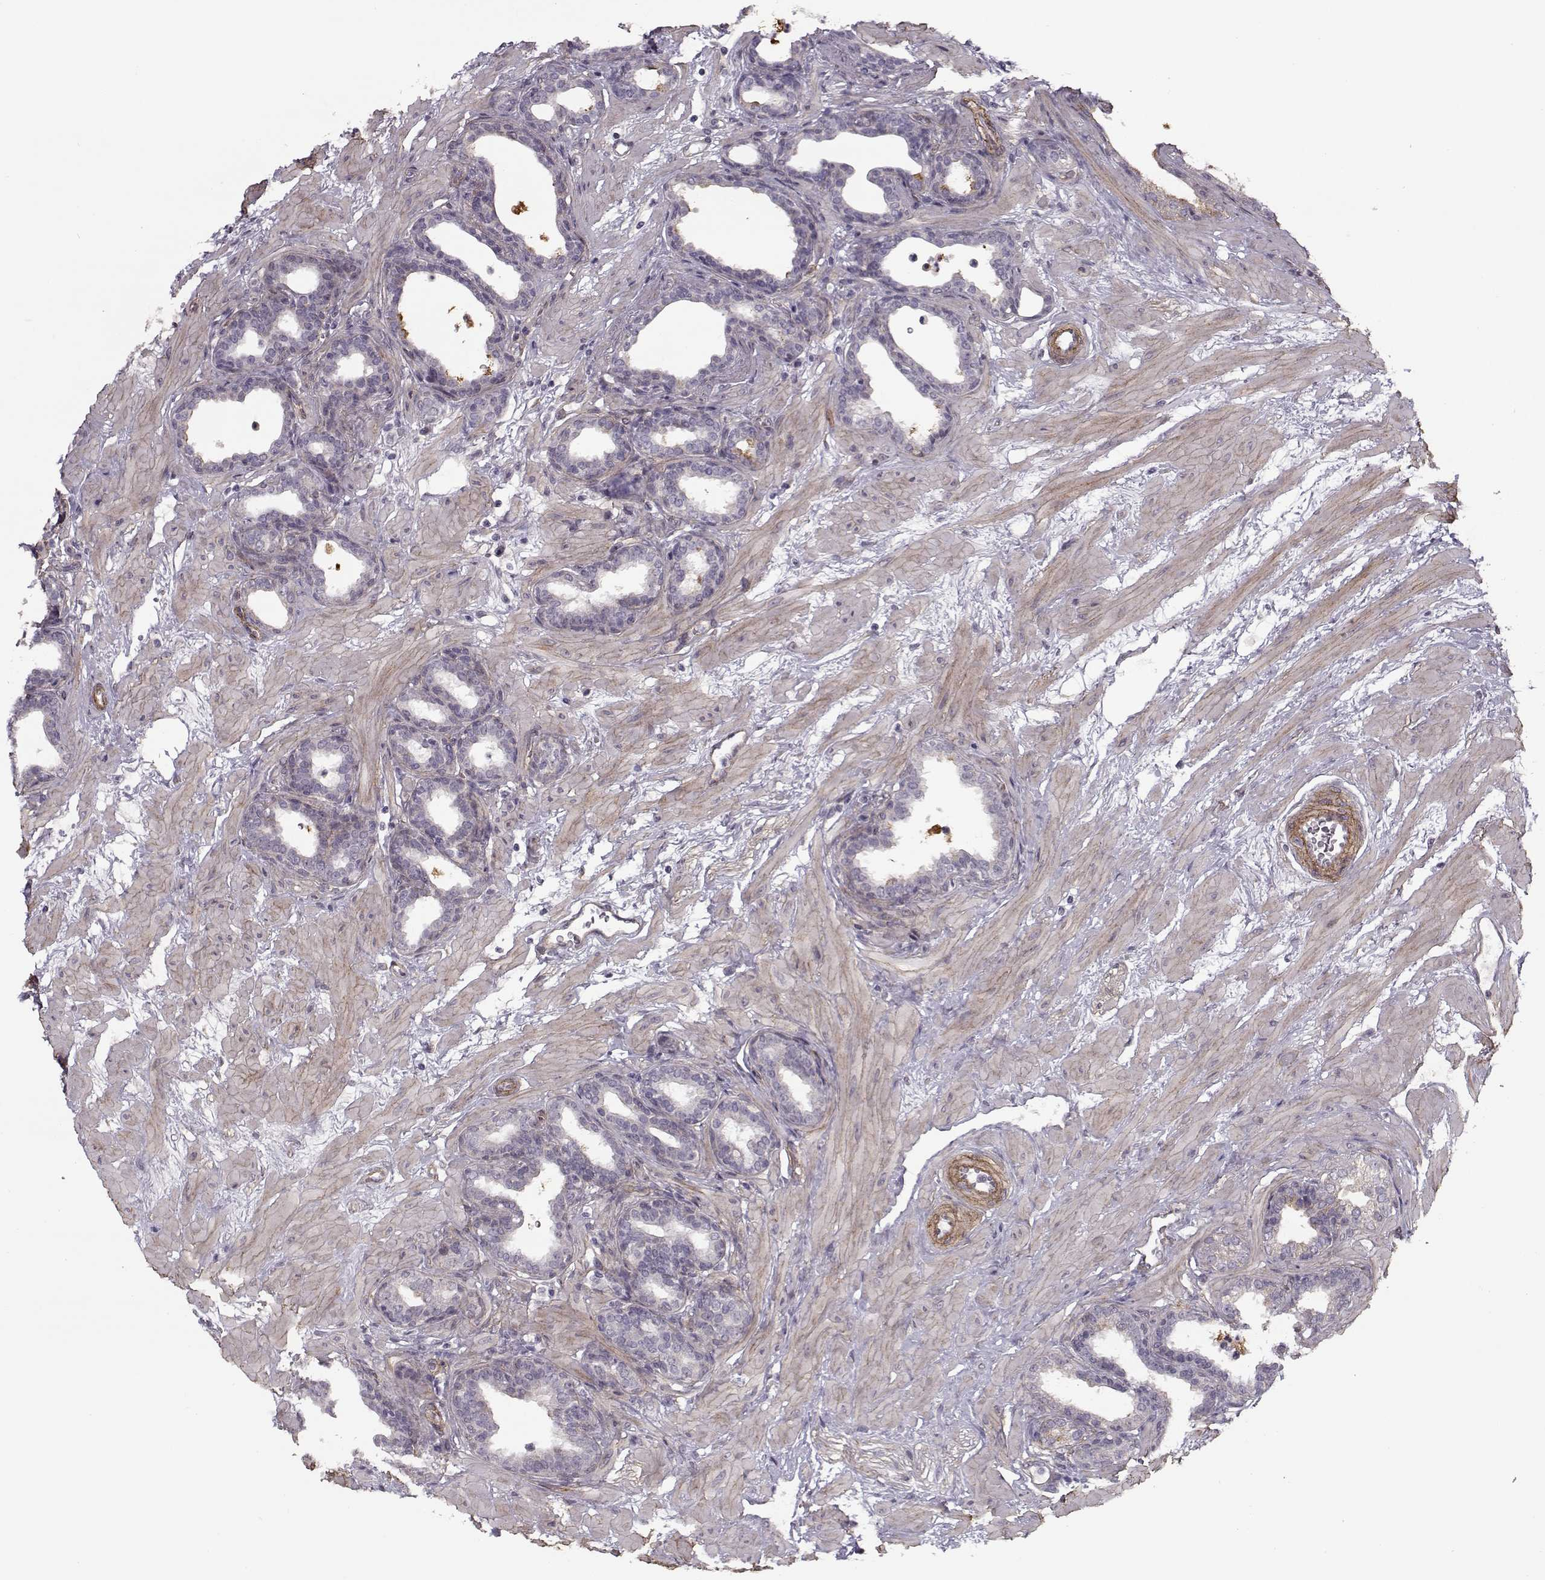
{"staining": {"intensity": "negative", "quantity": "none", "location": "none"}, "tissue": "prostate", "cell_type": "Glandular cells", "image_type": "normal", "snomed": [{"axis": "morphology", "description": "Normal tissue, NOS"}, {"axis": "topography", "description": "Prostate"}], "caption": "This is an immunohistochemistry photomicrograph of normal prostate. There is no staining in glandular cells.", "gene": "LAMB2", "patient": {"sex": "male", "age": 37}}